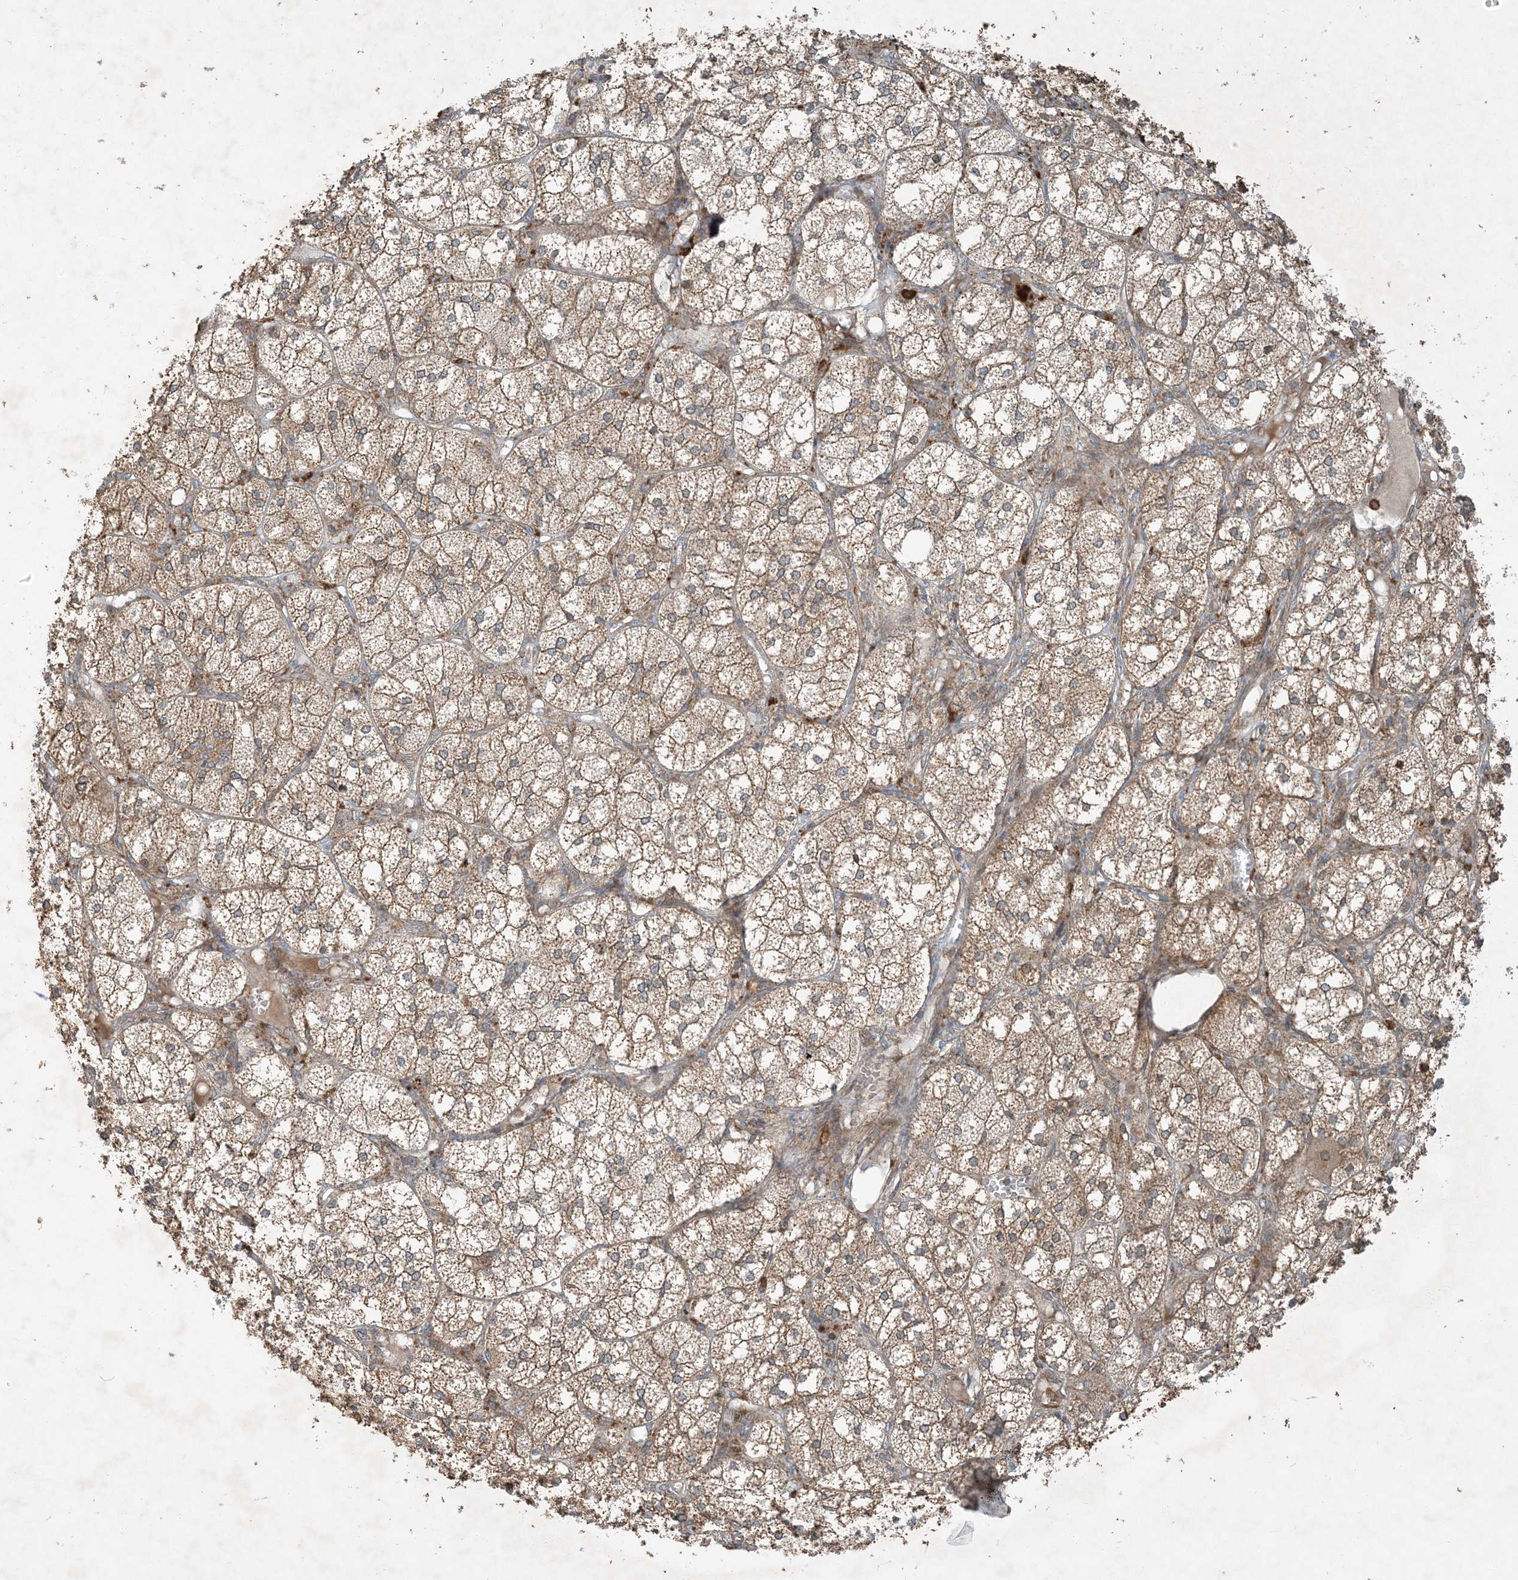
{"staining": {"intensity": "moderate", "quantity": ">75%", "location": "cytoplasmic/membranous"}, "tissue": "adrenal gland", "cell_type": "Glandular cells", "image_type": "normal", "snomed": [{"axis": "morphology", "description": "Normal tissue, NOS"}, {"axis": "topography", "description": "Adrenal gland"}], "caption": "Immunohistochemical staining of normal human adrenal gland demonstrates >75% levels of moderate cytoplasmic/membranous protein positivity in about >75% of glandular cells.", "gene": "COMMD8", "patient": {"sex": "female", "age": 61}}